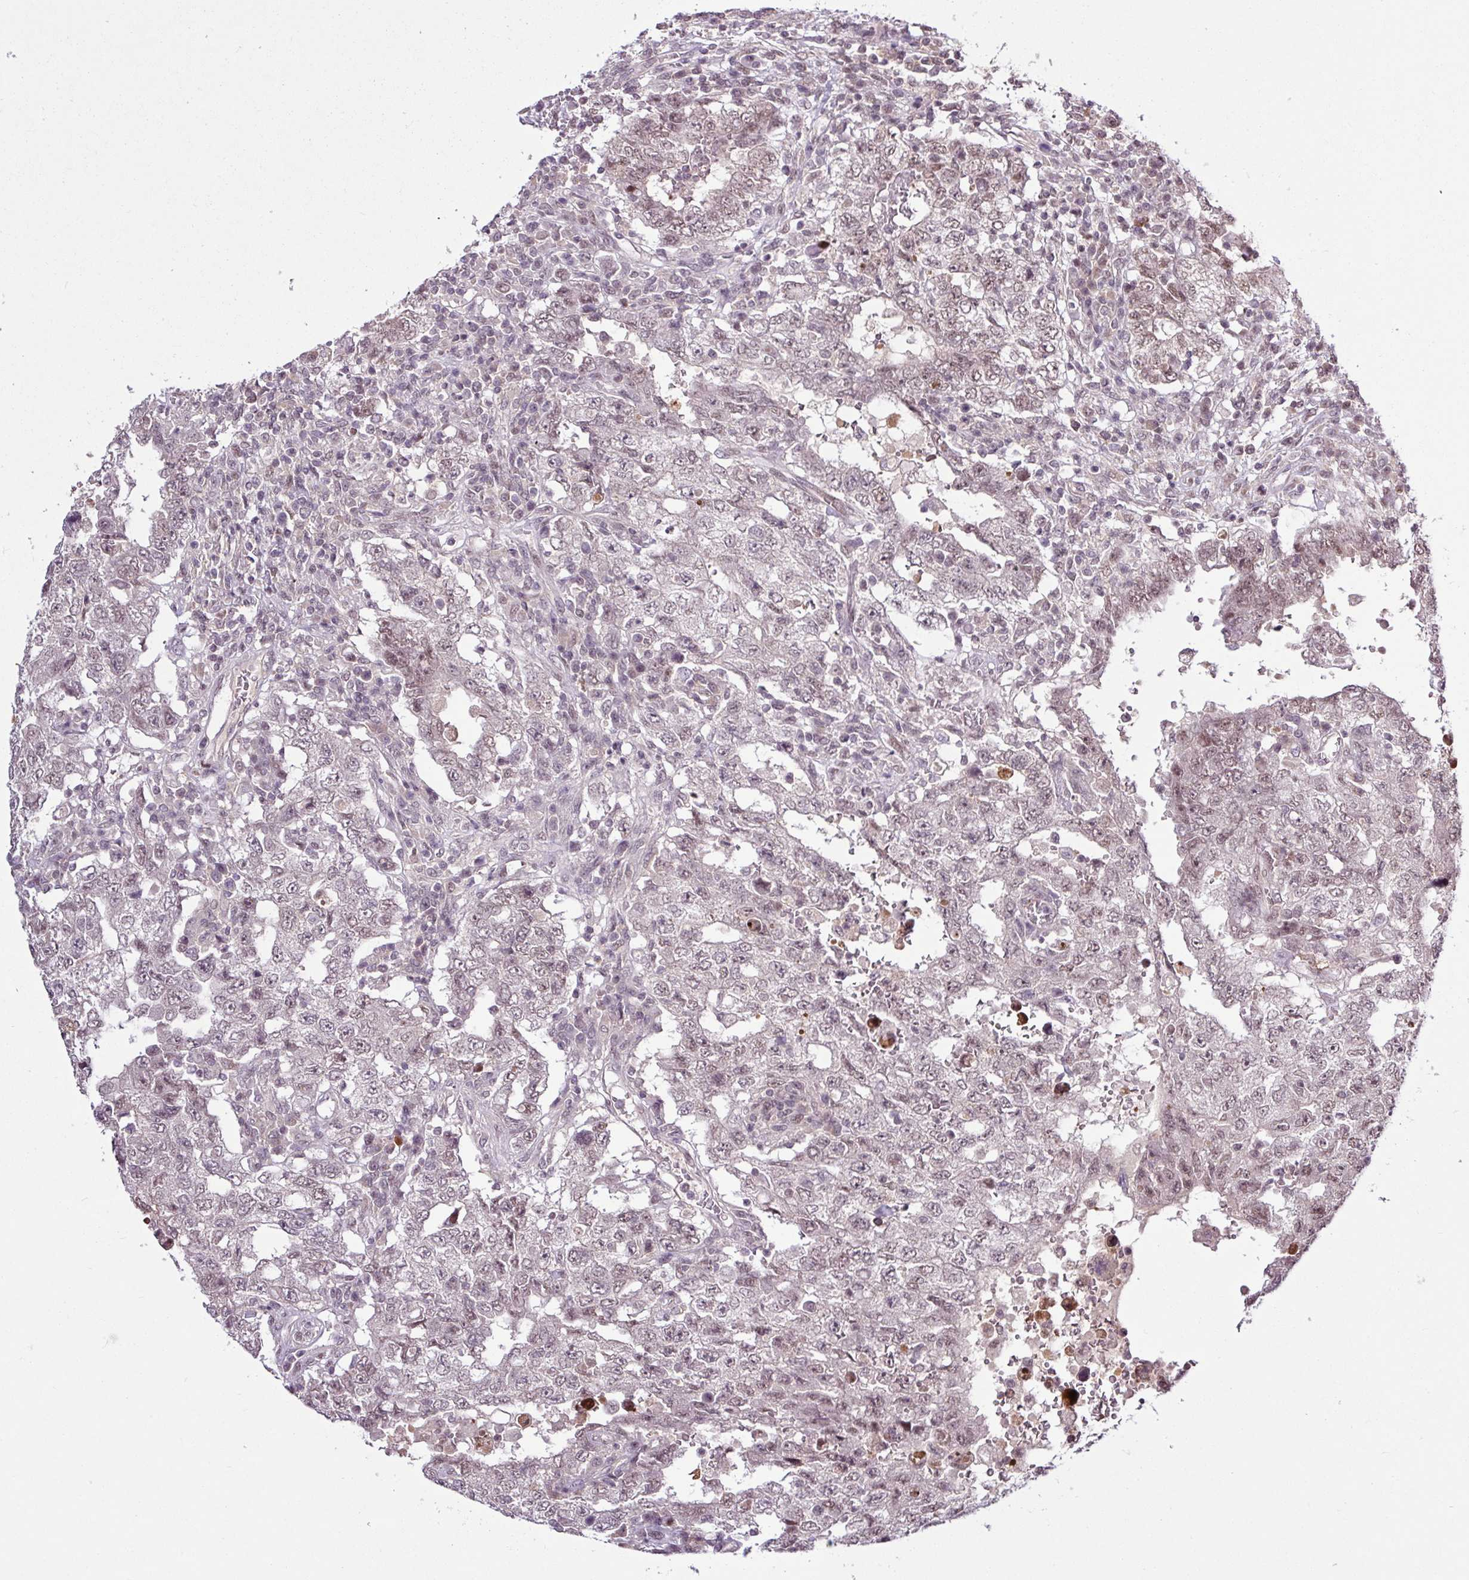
{"staining": {"intensity": "moderate", "quantity": "<25%", "location": "nuclear"}, "tissue": "testis cancer", "cell_type": "Tumor cells", "image_type": "cancer", "snomed": [{"axis": "morphology", "description": "Carcinoma, Embryonal, NOS"}, {"axis": "topography", "description": "Testis"}], "caption": "This is an image of immunohistochemistry (IHC) staining of testis cancer, which shows moderate positivity in the nuclear of tumor cells.", "gene": "ITPKC", "patient": {"sex": "male", "age": 26}}